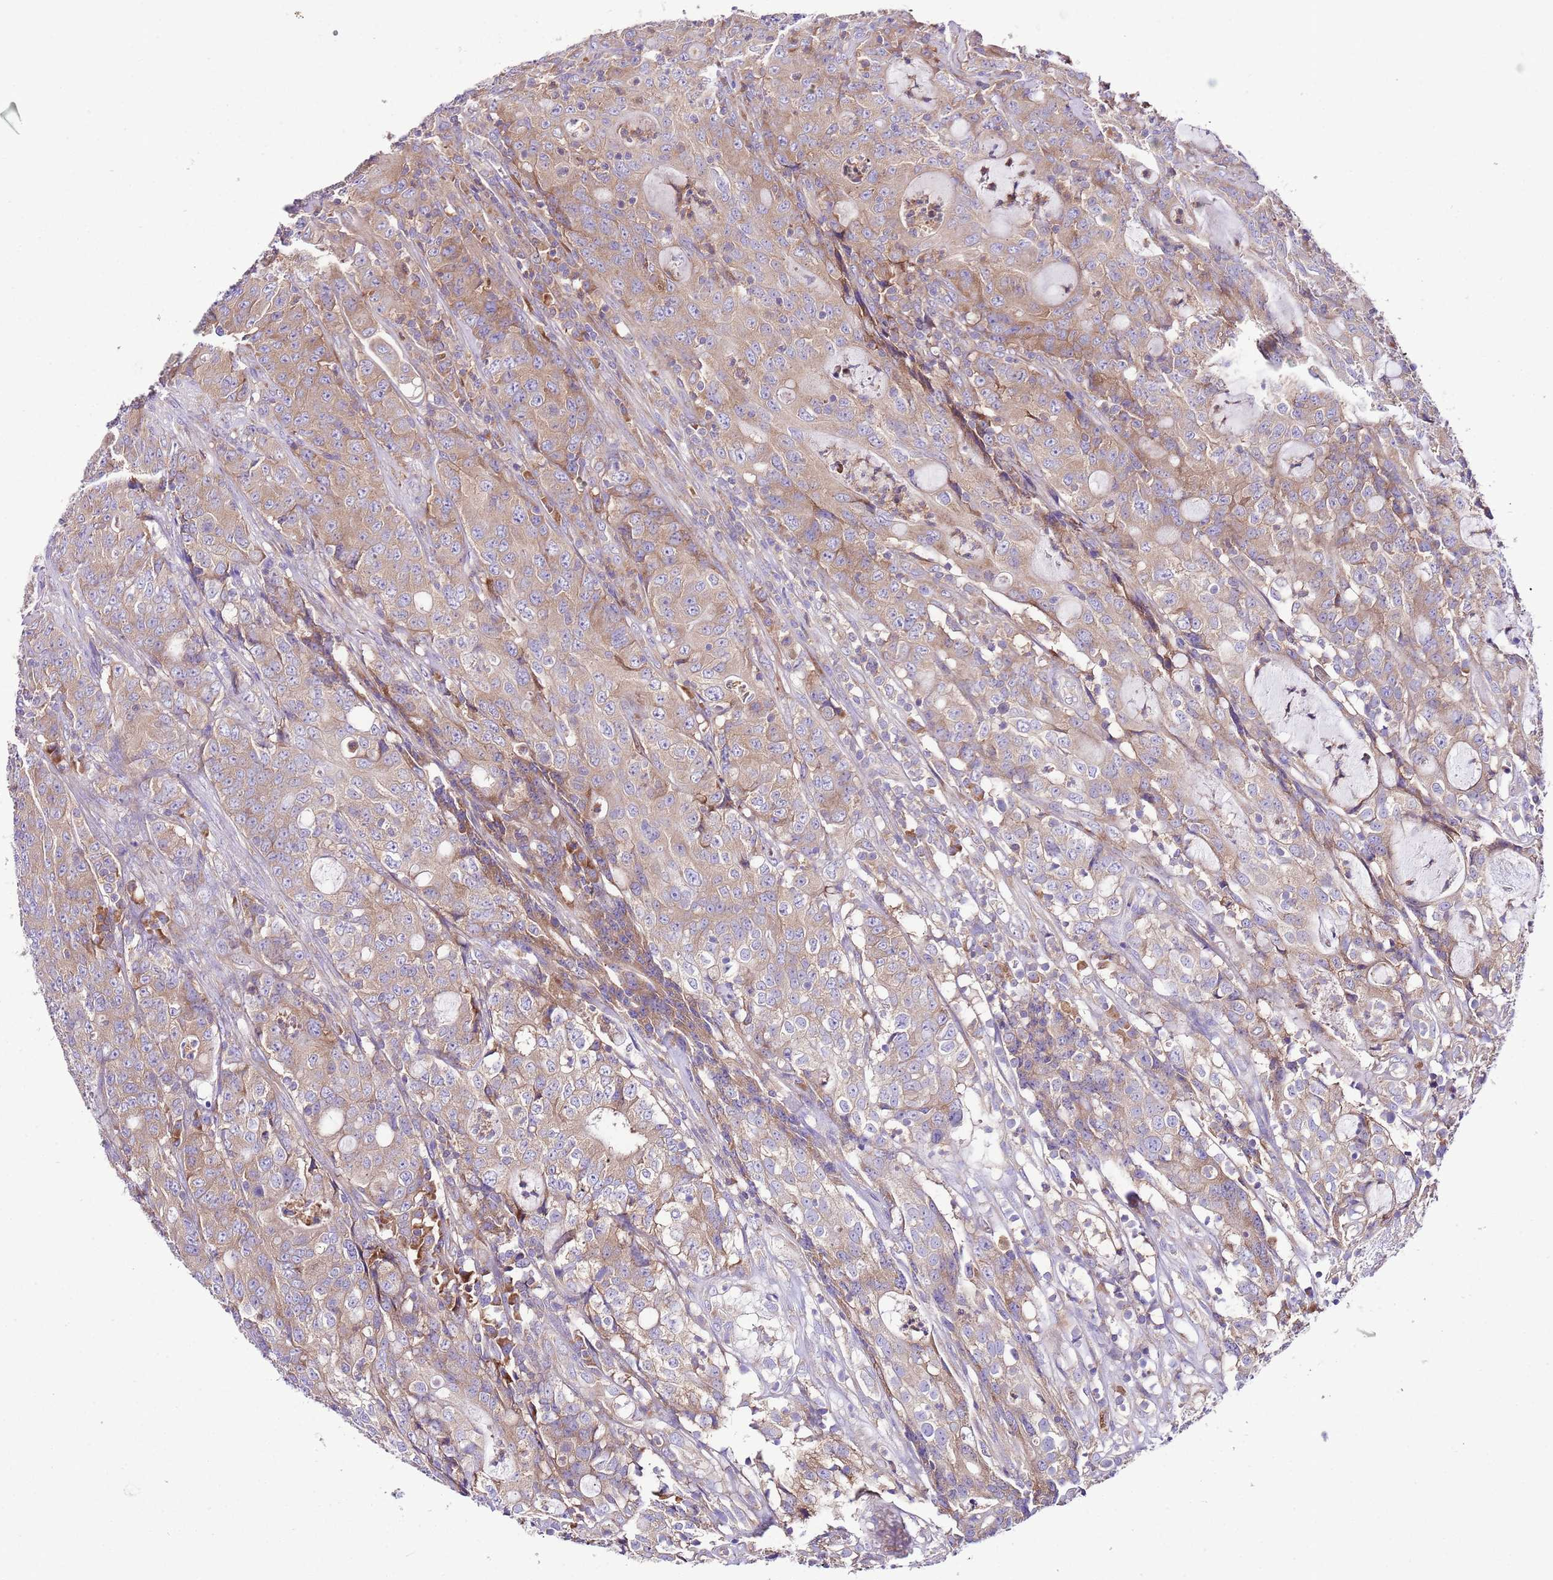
{"staining": {"intensity": "moderate", "quantity": ">75%", "location": "cytoplasmic/membranous"}, "tissue": "colorectal cancer", "cell_type": "Tumor cells", "image_type": "cancer", "snomed": [{"axis": "morphology", "description": "Adenocarcinoma, NOS"}, {"axis": "topography", "description": "Colon"}], "caption": "Immunohistochemical staining of human colorectal cancer demonstrates medium levels of moderate cytoplasmic/membranous positivity in approximately >75% of tumor cells. (DAB (3,3'-diaminobenzidine) = brown stain, brightfield microscopy at high magnification).", "gene": "RPS10", "patient": {"sex": "male", "age": 83}}